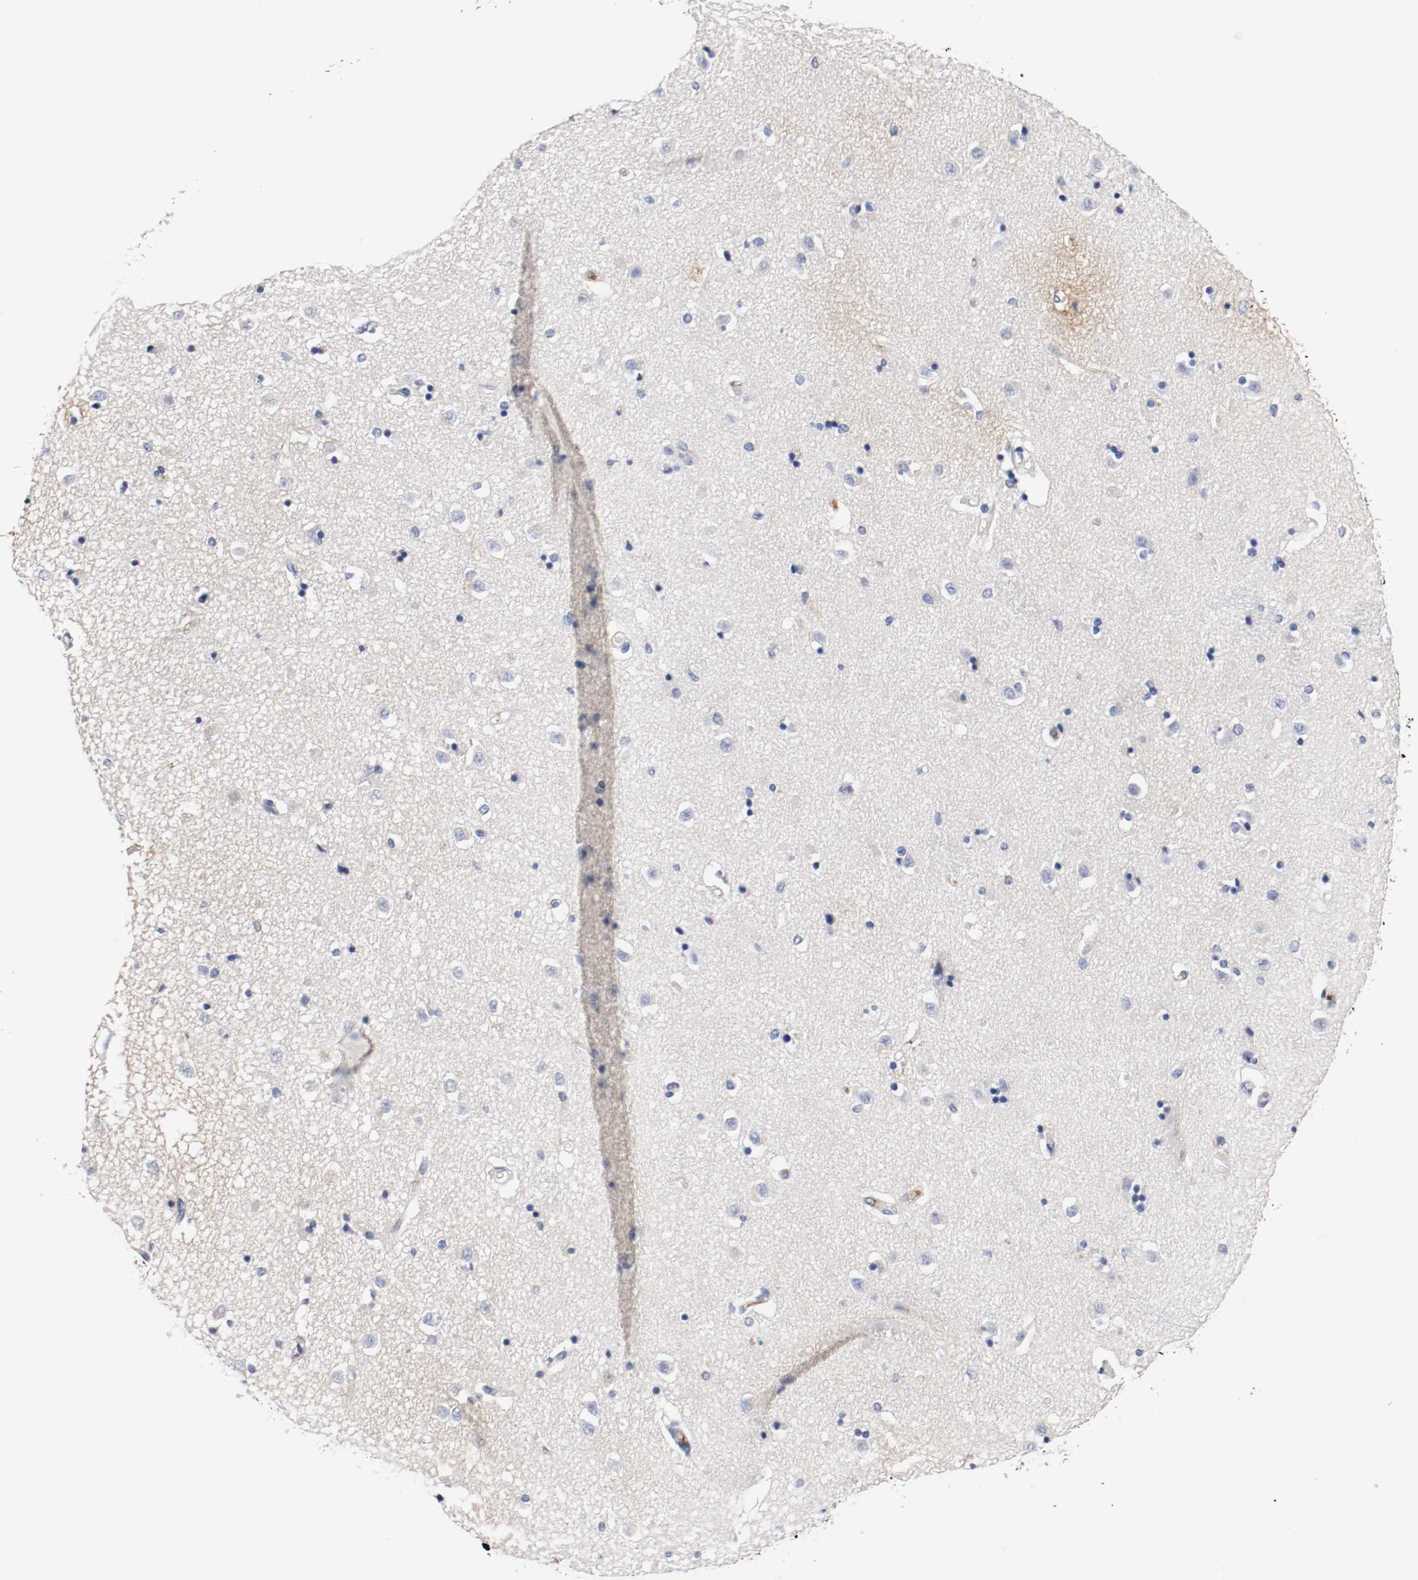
{"staining": {"intensity": "negative", "quantity": "none", "location": "none"}, "tissue": "caudate", "cell_type": "Glial cells", "image_type": "normal", "snomed": [{"axis": "morphology", "description": "Normal tissue, NOS"}, {"axis": "topography", "description": "Lateral ventricle wall"}], "caption": "This is an immunohistochemistry (IHC) histopathology image of benign caudate. There is no staining in glial cells.", "gene": "TNC", "patient": {"sex": "female", "age": 54}}